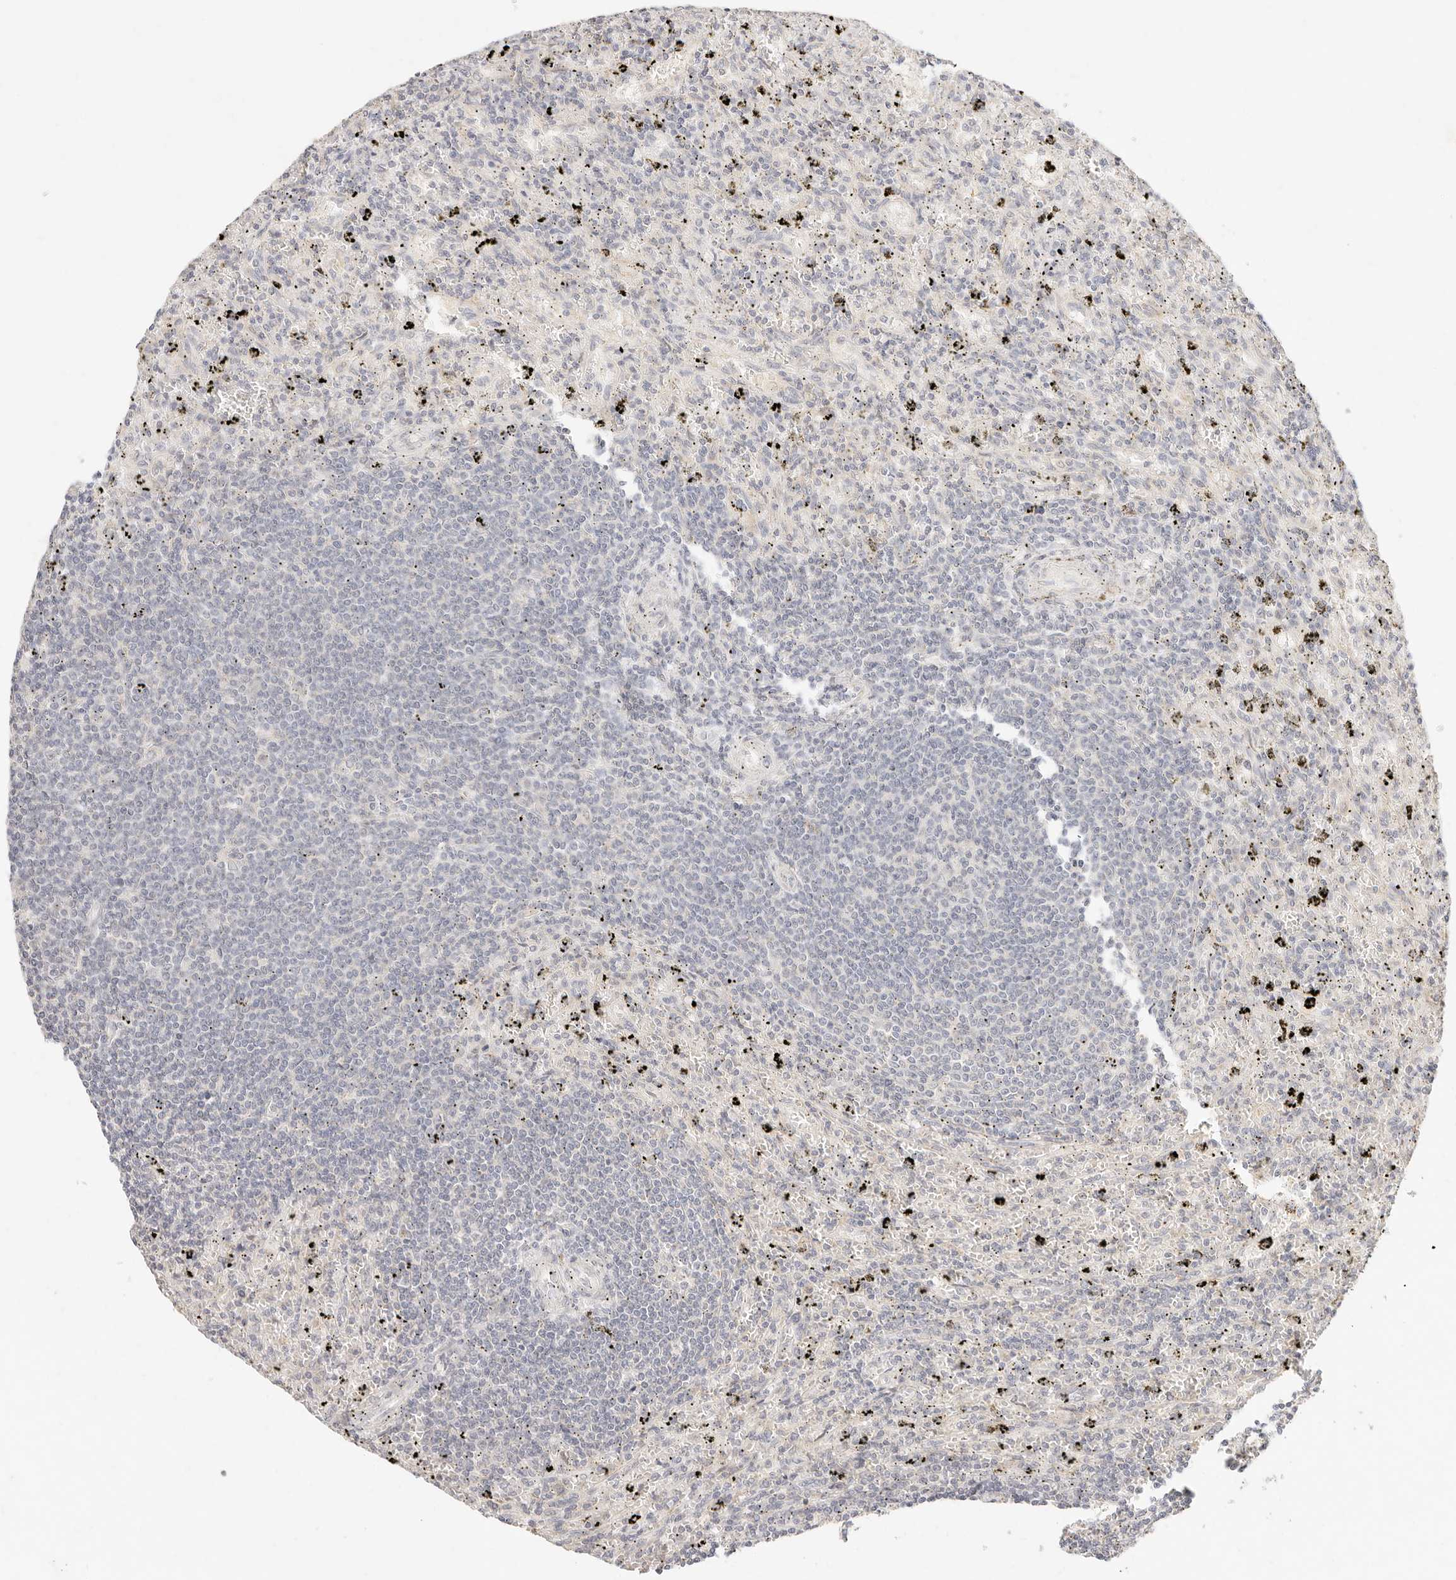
{"staining": {"intensity": "negative", "quantity": "none", "location": "none"}, "tissue": "lymphoma", "cell_type": "Tumor cells", "image_type": "cancer", "snomed": [{"axis": "morphology", "description": "Malignant lymphoma, non-Hodgkin's type, Low grade"}, {"axis": "topography", "description": "Spleen"}], "caption": "There is no significant expression in tumor cells of lymphoma. Brightfield microscopy of immunohistochemistry stained with DAB (brown) and hematoxylin (blue), captured at high magnification.", "gene": "GPR156", "patient": {"sex": "male", "age": 76}}